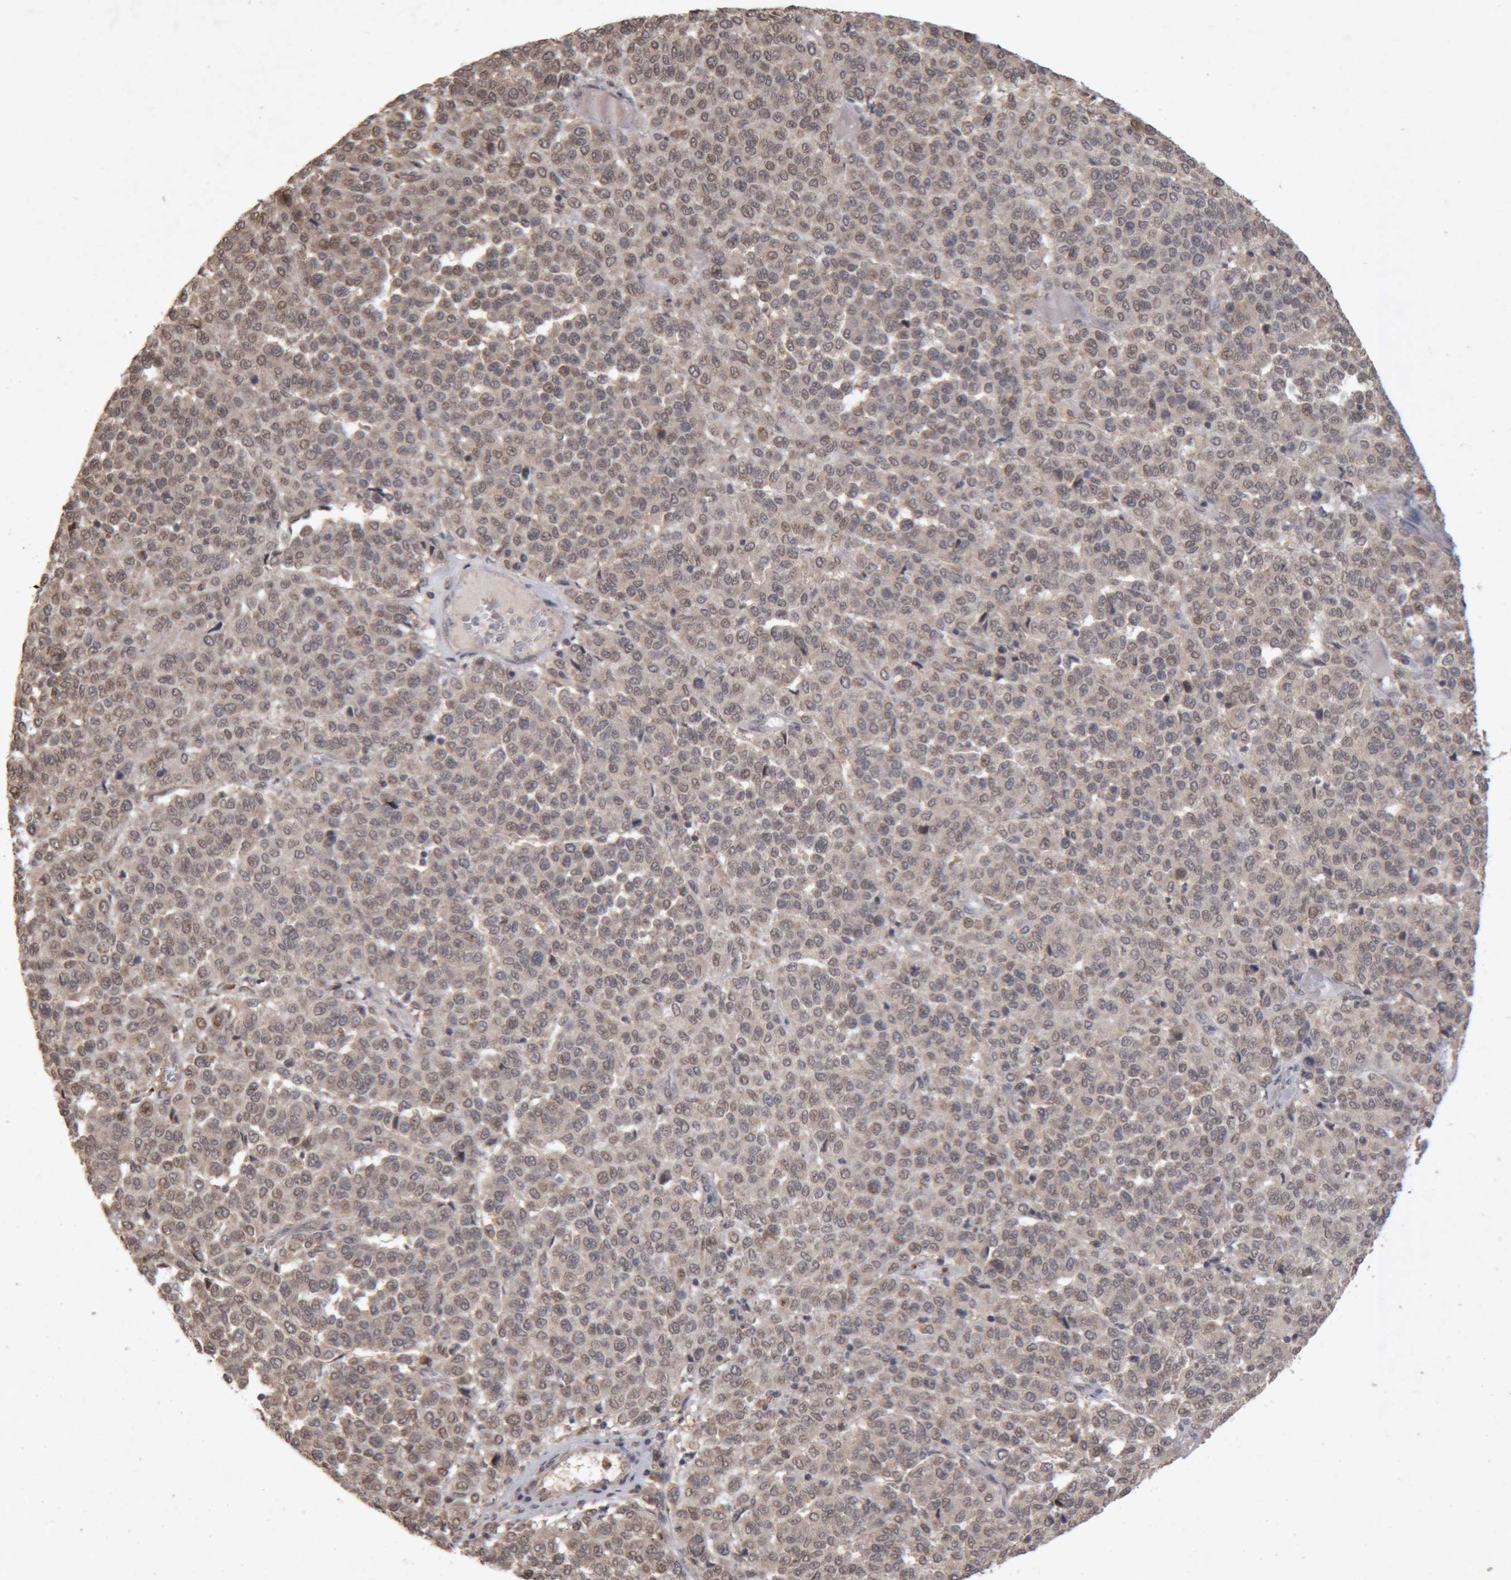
{"staining": {"intensity": "weak", "quantity": "<25%", "location": "cytoplasmic/membranous,nuclear"}, "tissue": "melanoma", "cell_type": "Tumor cells", "image_type": "cancer", "snomed": [{"axis": "morphology", "description": "Malignant melanoma, Metastatic site"}, {"axis": "topography", "description": "Pancreas"}], "caption": "There is no significant staining in tumor cells of melanoma.", "gene": "MEP1A", "patient": {"sex": "female", "age": 30}}